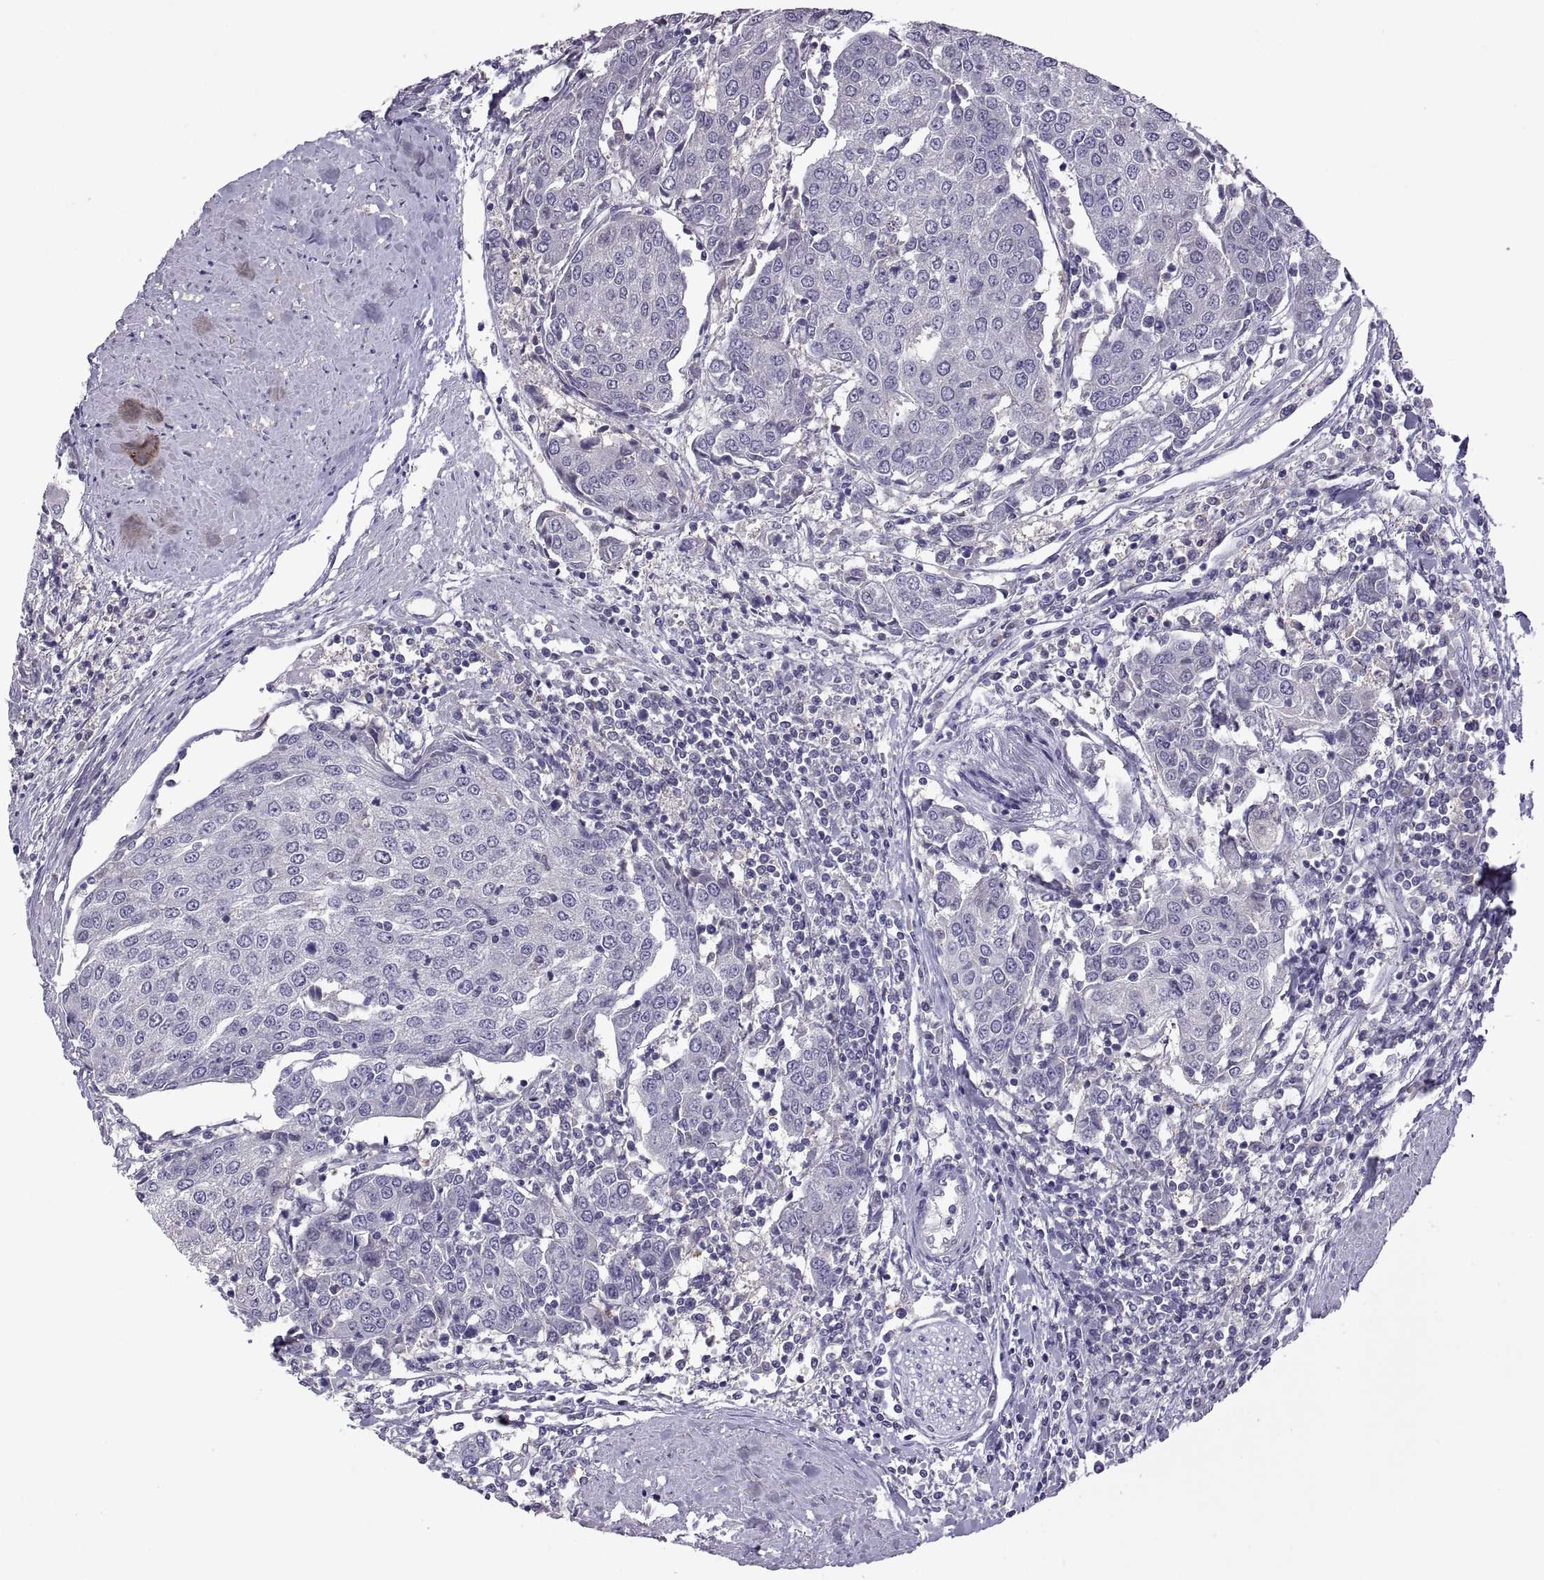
{"staining": {"intensity": "negative", "quantity": "none", "location": "none"}, "tissue": "urothelial cancer", "cell_type": "Tumor cells", "image_type": "cancer", "snomed": [{"axis": "morphology", "description": "Urothelial carcinoma, High grade"}, {"axis": "topography", "description": "Urinary bladder"}], "caption": "This is an immunohistochemistry (IHC) micrograph of human urothelial cancer. There is no expression in tumor cells.", "gene": "FGF9", "patient": {"sex": "female", "age": 85}}